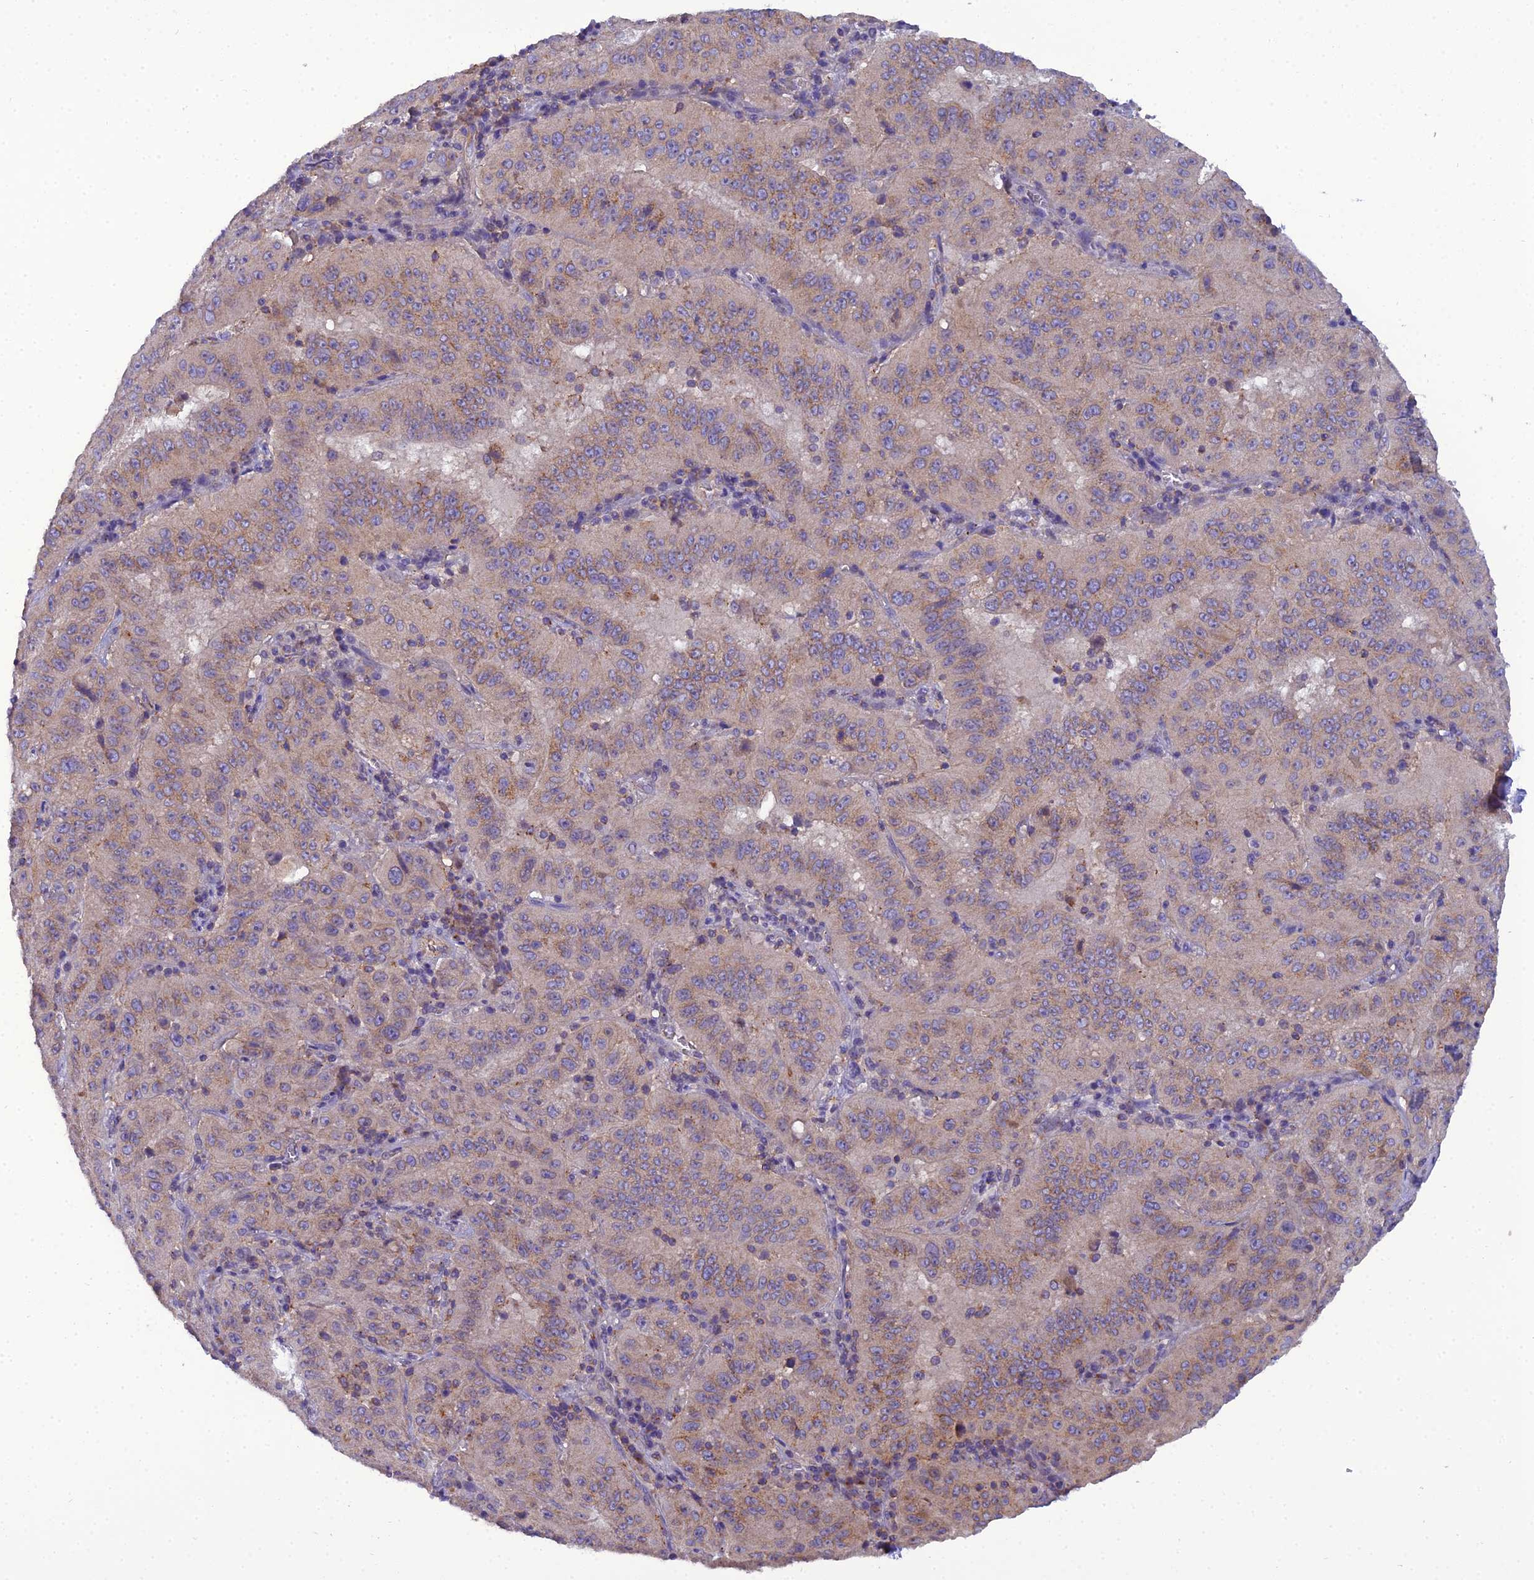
{"staining": {"intensity": "weak", "quantity": "25%-75%", "location": "cytoplasmic/membranous"}, "tissue": "pancreatic cancer", "cell_type": "Tumor cells", "image_type": "cancer", "snomed": [{"axis": "morphology", "description": "Adenocarcinoma, NOS"}, {"axis": "topography", "description": "Pancreas"}], "caption": "An immunohistochemistry image of neoplastic tissue is shown. Protein staining in brown shows weak cytoplasmic/membranous positivity in adenocarcinoma (pancreatic) within tumor cells. The staining was performed using DAB (3,3'-diaminobenzidine) to visualize the protein expression in brown, while the nuclei were stained in blue with hematoxylin (Magnification: 20x).", "gene": "GOLPH3", "patient": {"sex": "male", "age": 63}}